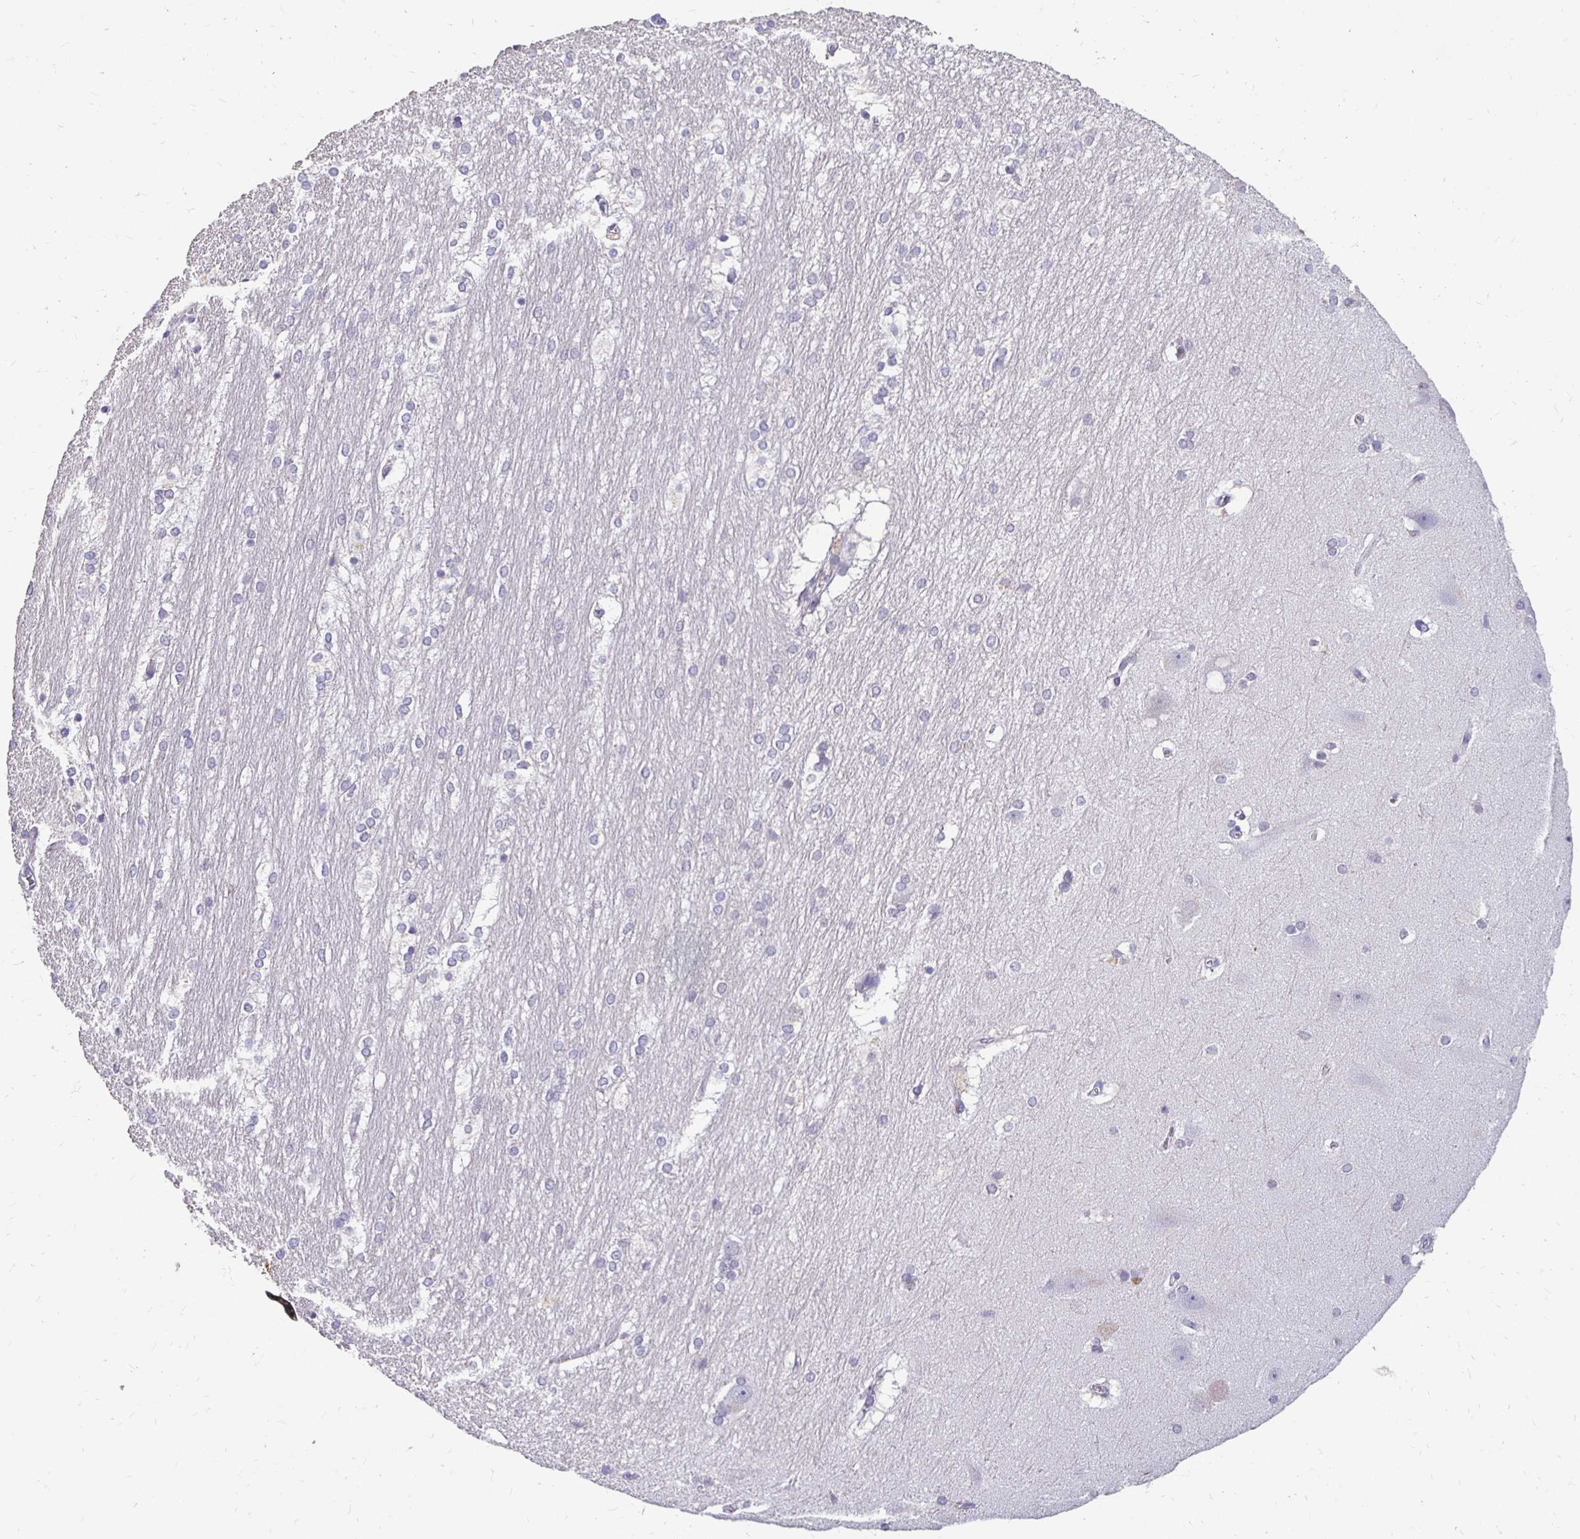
{"staining": {"intensity": "negative", "quantity": "none", "location": "none"}, "tissue": "hippocampus", "cell_type": "Glial cells", "image_type": "normal", "snomed": [{"axis": "morphology", "description": "Normal tissue, NOS"}, {"axis": "topography", "description": "Cerebral cortex"}, {"axis": "topography", "description": "Hippocampus"}], "caption": "IHC histopathology image of normal hippocampus stained for a protein (brown), which reveals no staining in glial cells. (DAB immunohistochemistry (IHC) visualized using brightfield microscopy, high magnification).", "gene": "GK2", "patient": {"sex": "female", "age": 19}}